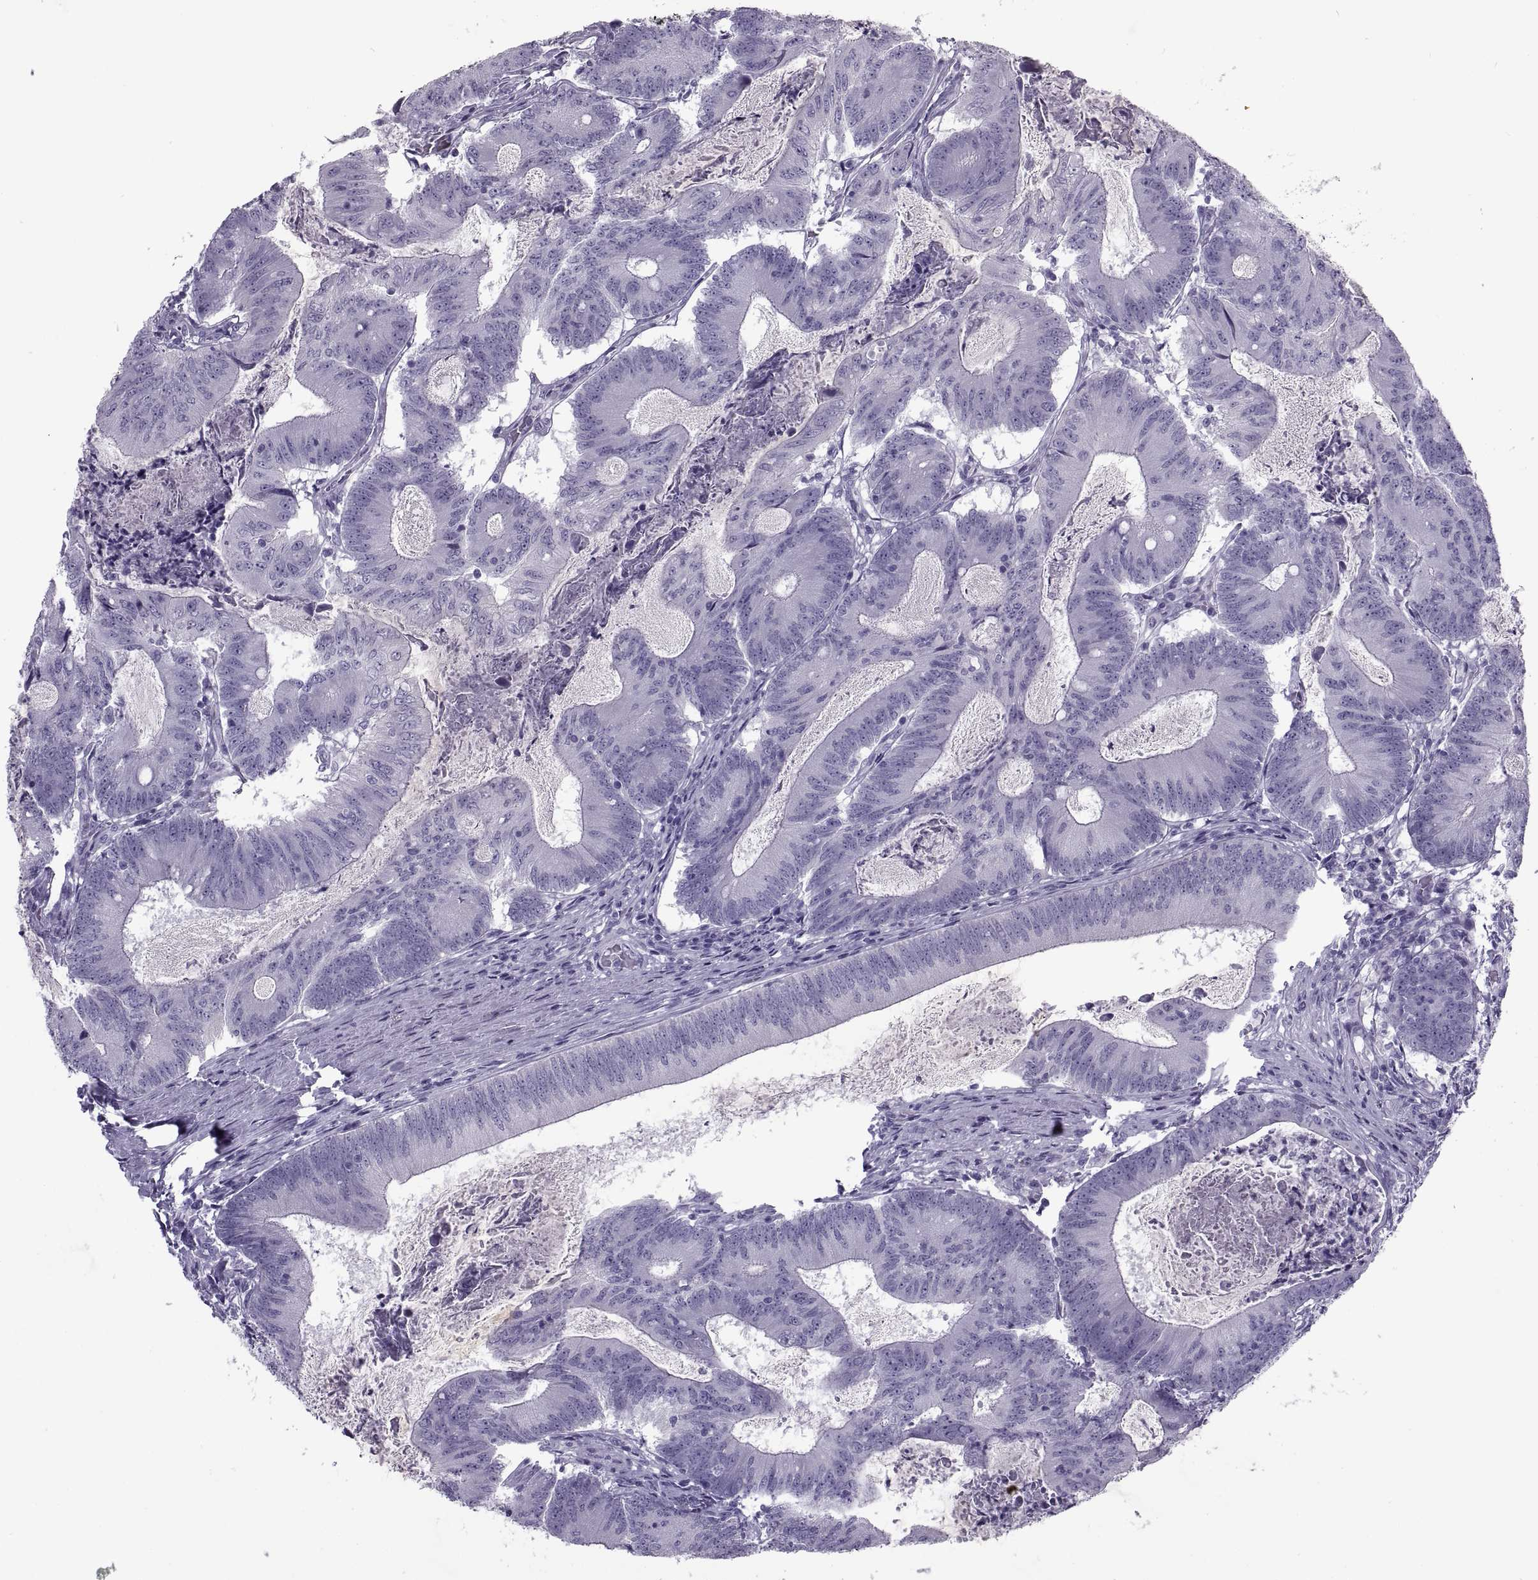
{"staining": {"intensity": "negative", "quantity": "none", "location": "none"}, "tissue": "colorectal cancer", "cell_type": "Tumor cells", "image_type": "cancer", "snomed": [{"axis": "morphology", "description": "Adenocarcinoma, NOS"}, {"axis": "topography", "description": "Colon"}], "caption": "A micrograph of colorectal cancer (adenocarcinoma) stained for a protein reveals no brown staining in tumor cells.", "gene": "RLBP1", "patient": {"sex": "female", "age": 70}}